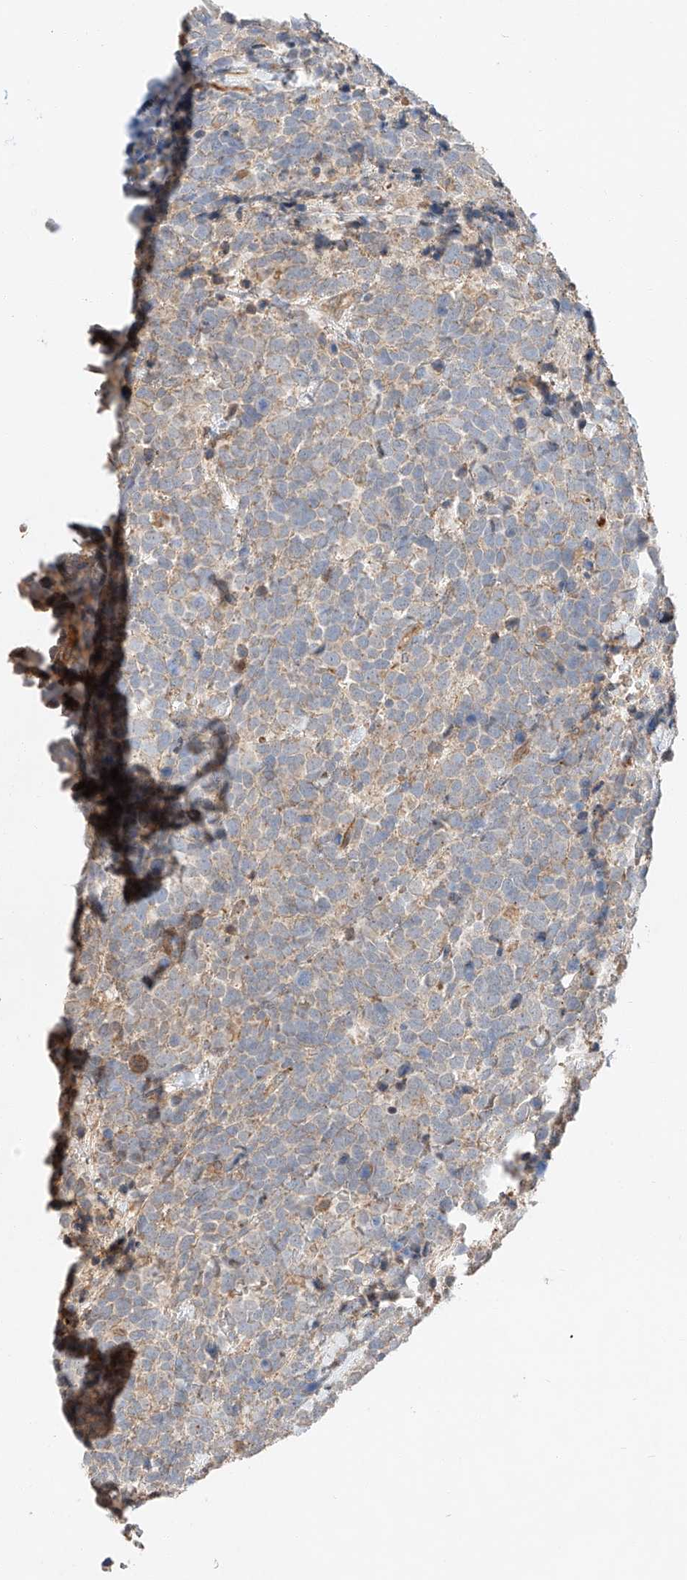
{"staining": {"intensity": "weak", "quantity": "25%-75%", "location": "cytoplasmic/membranous"}, "tissue": "urothelial cancer", "cell_type": "Tumor cells", "image_type": "cancer", "snomed": [{"axis": "morphology", "description": "Urothelial carcinoma, High grade"}, {"axis": "topography", "description": "Urinary bladder"}], "caption": "The photomicrograph exhibits staining of urothelial cancer, revealing weak cytoplasmic/membranous protein expression (brown color) within tumor cells. The staining was performed using DAB (3,3'-diaminobenzidine), with brown indicating positive protein expression. Nuclei are stained blue with hematoxylin.", "gene": "SUSD6", "patient": {"sex": "female", "age": 82}}